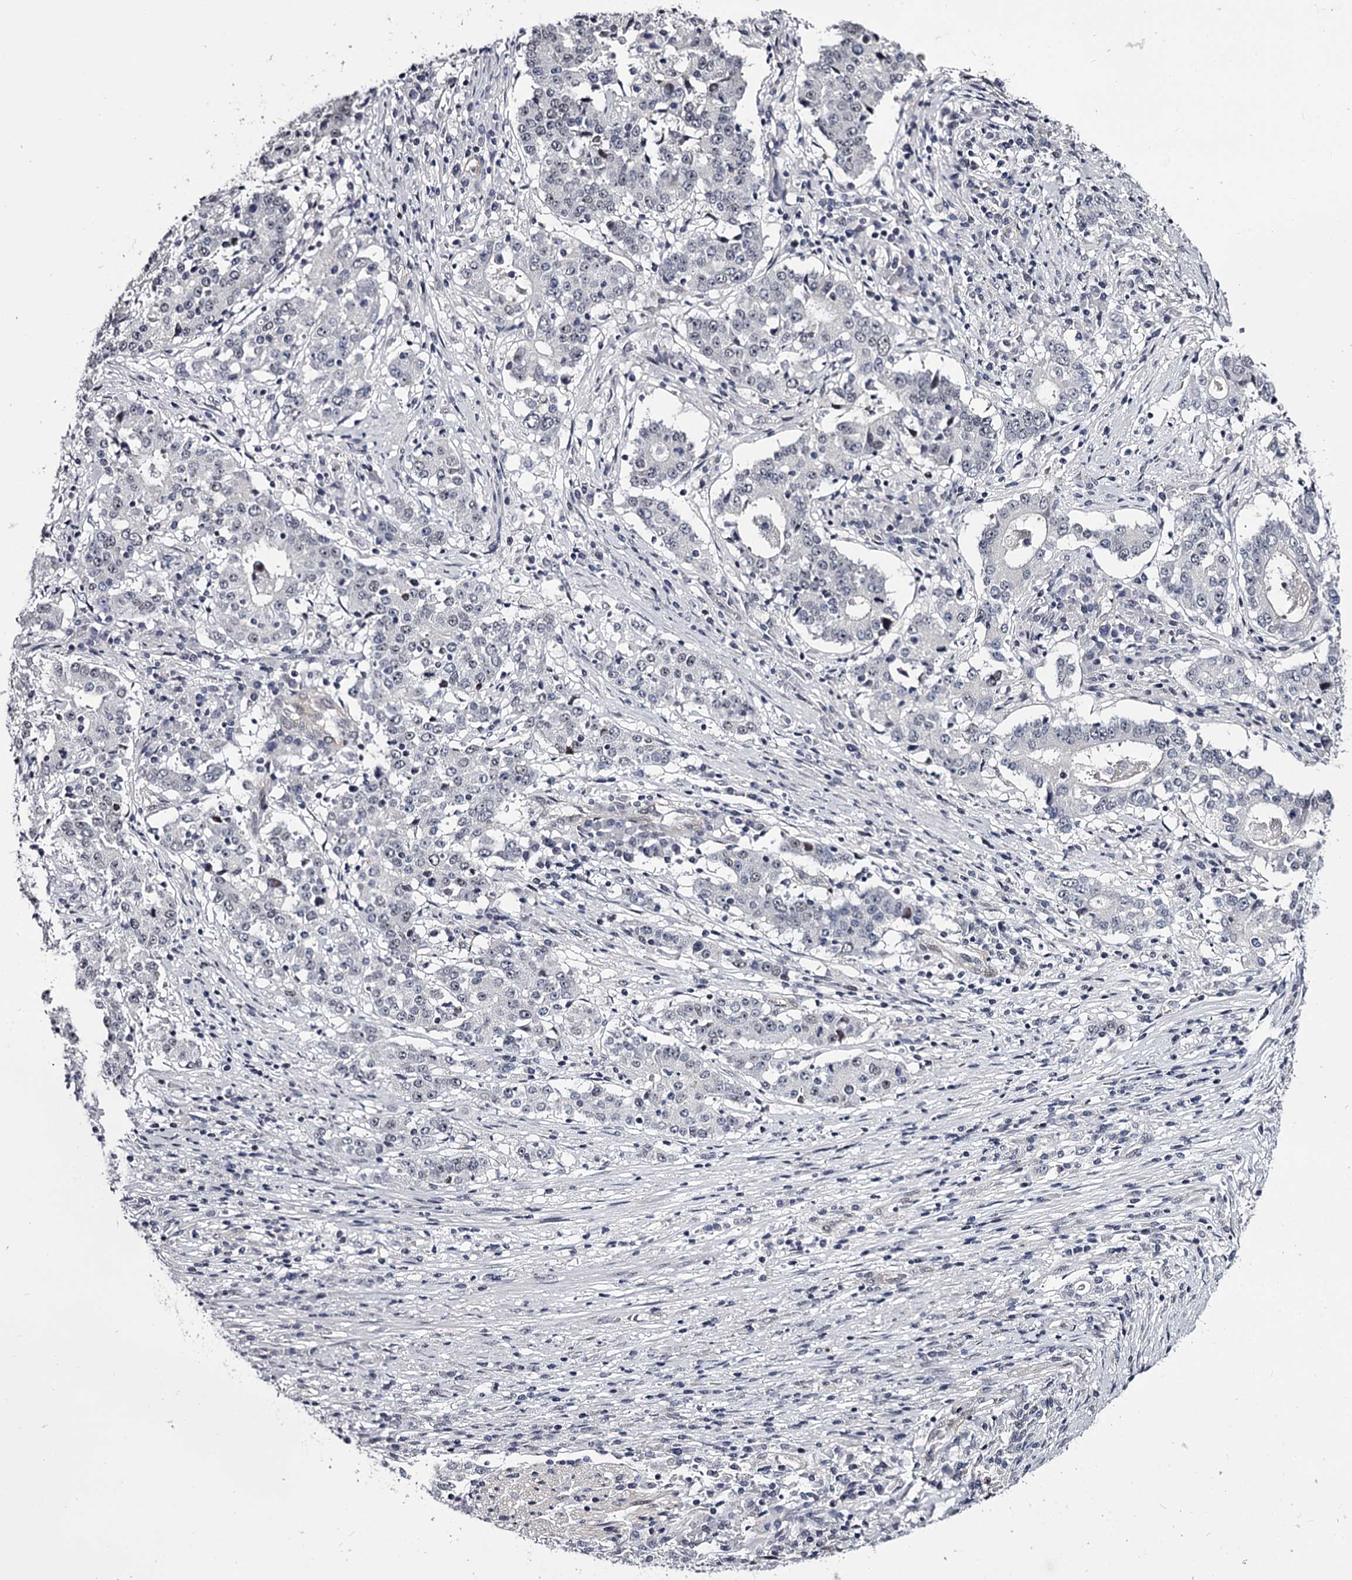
{"staining": {"intensity": "negative", "quantity": "none", "location": "none"}, "tissue": "stomach cancer", "cell_type": "Tumor cells", "image_type": "cancer", "snomed": [{"axis": "morphology", "description": "Adenocarcinoma, NOS"}, {"axis": "topography", "description": "Stomach"}], "caption": "There is no significant positivity in tumor cells of stomach cancer (adenocarcinoma).", "gene": "OVOL2", "patient": {"sex": "male", "age": 59}}